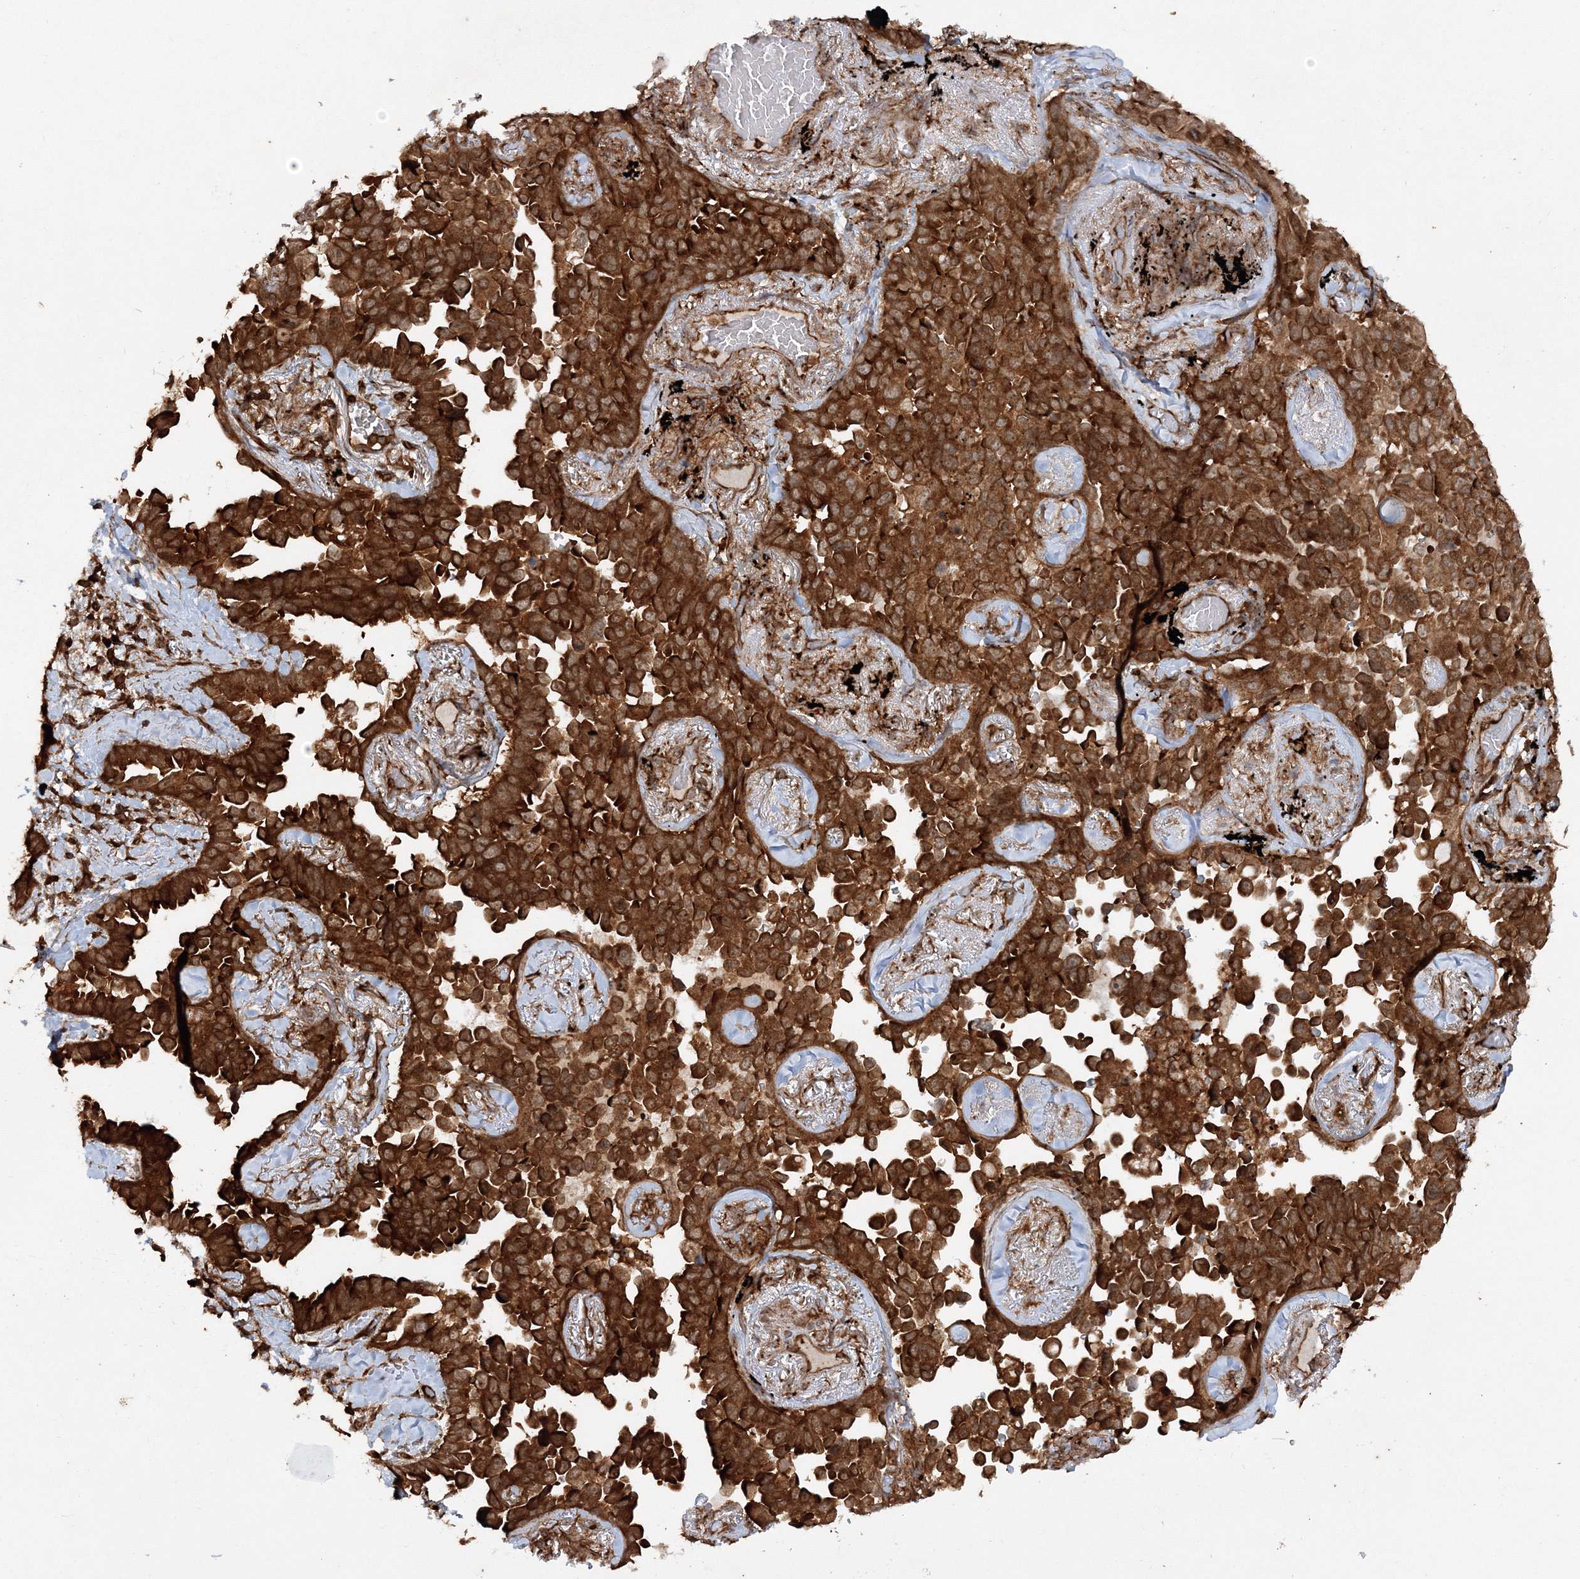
{"staining": {"intensity": "strong", "quantity": ">75%", "location": "cytoplasmic/membranous"}, "tissue": "lung cancer", "cell_type": "Tumor cells", "image_type": "cancer", "snomed": [{"axis": "morphology", "description": "Adenocarcinoma, NOS"}, {"axis": "topography", "description": "Lung"}], "caption": "Adenocarcinoma (lung) was stained to show a protein in brown. There is high levels of strong cytoplasmic/membranous positivity in about >75% of tumor cells. The staining was performed using DAB (3,3'-diaminobenzidine) to visualize the protein expression in brown, while the nuclei were stained in blue with hematoxylin (Magnification: 20x).", "gene": "WDR37", "patient": {"sex": "female", "age": 67}}